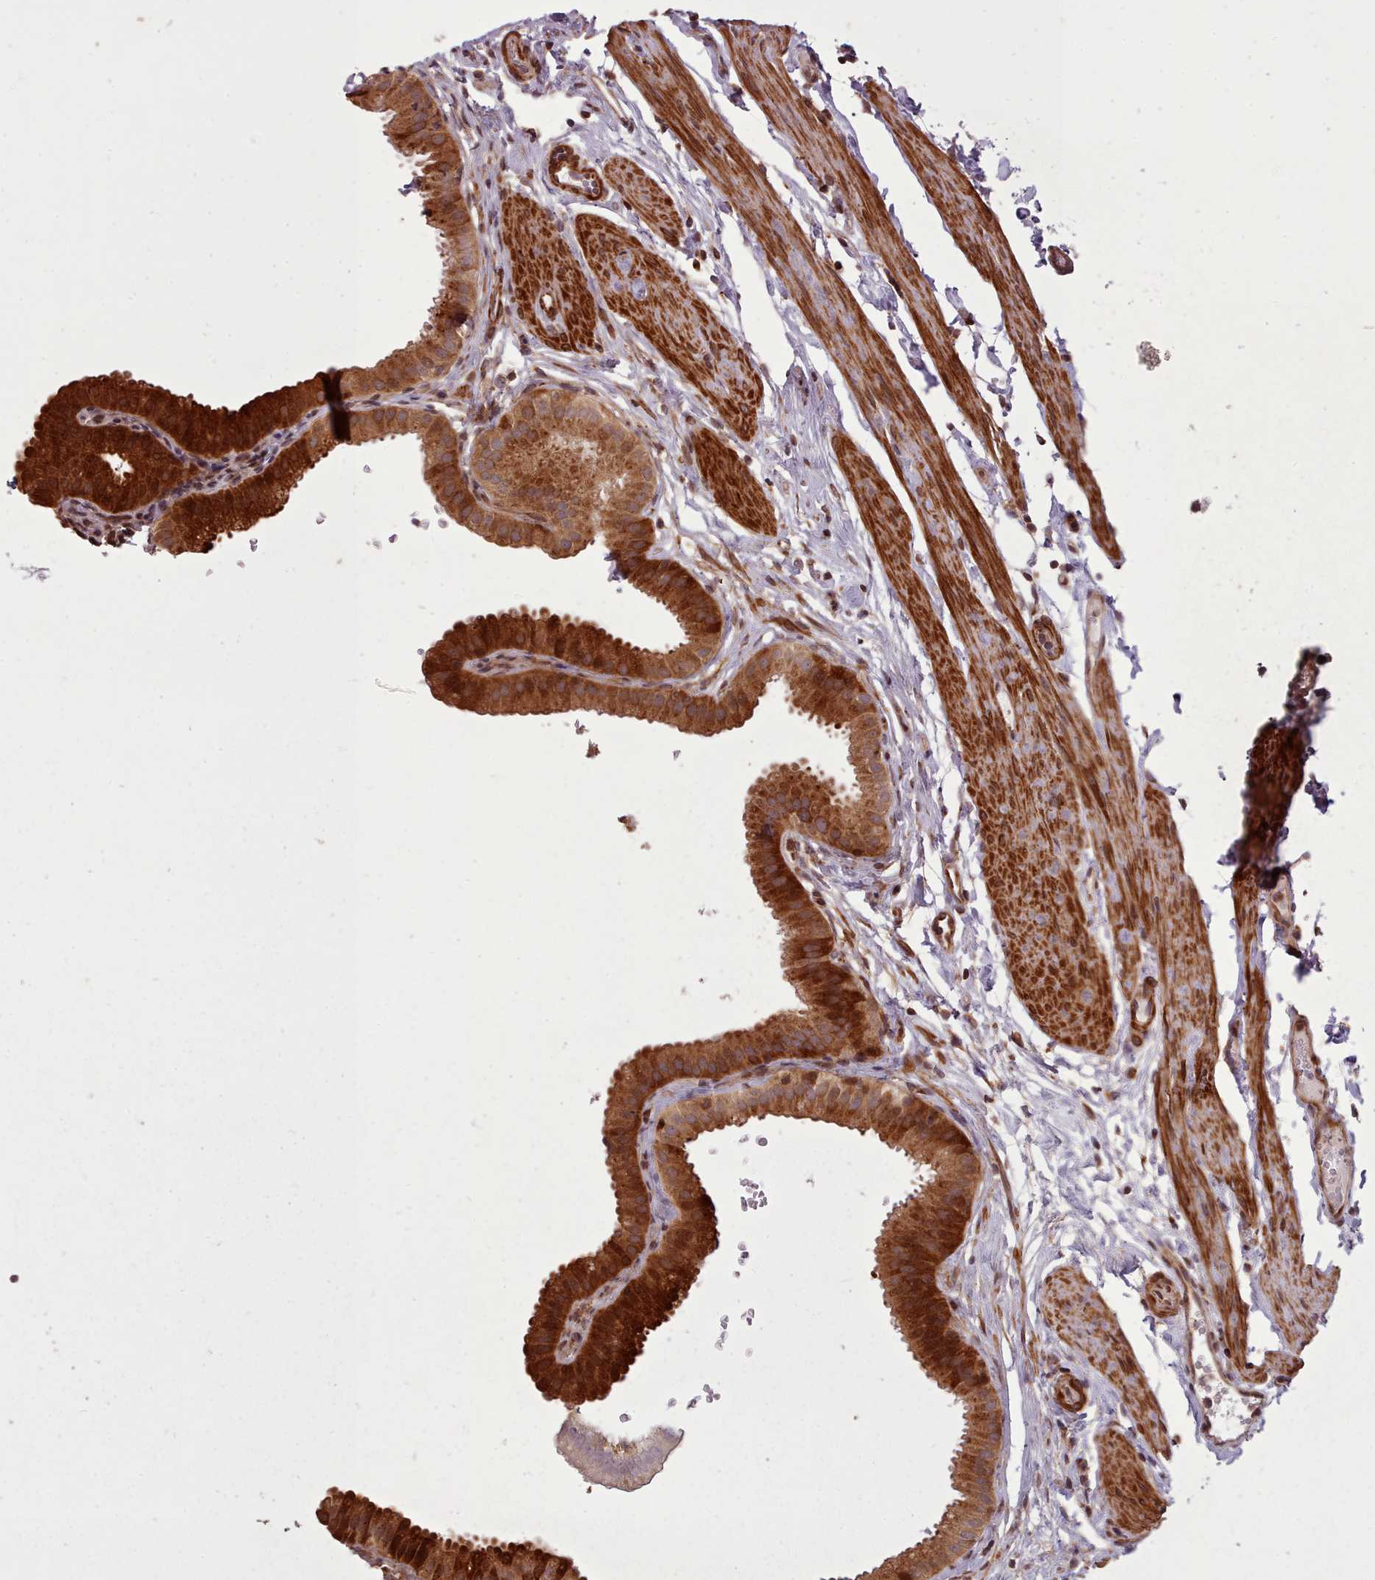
{"staining": {"intensity": "strong", "quantity": ">75%", "location": "cytoplasmic/membranous,nuclear"}, "tissue": "gallbladder", "cell_type": "Glandular cells", "image_type": "normal", "snomed": [{"axis": "morphology", "description": "Normal tissue, NOS"}, {"axis": "topography", "description": "Gallbladder"}], "caption": "Gallbladder stained with DAB immunohistochemistry (IHC) reveals high levels of strong cytoplasmic/membranous,nuclear positivity in approximately >75% of glandular cells. (brown staining indicates protein expression, while blue staining denotes nuclei).", "gene": "NLRP7", "patient": {"sex": "female", "age": 61}}